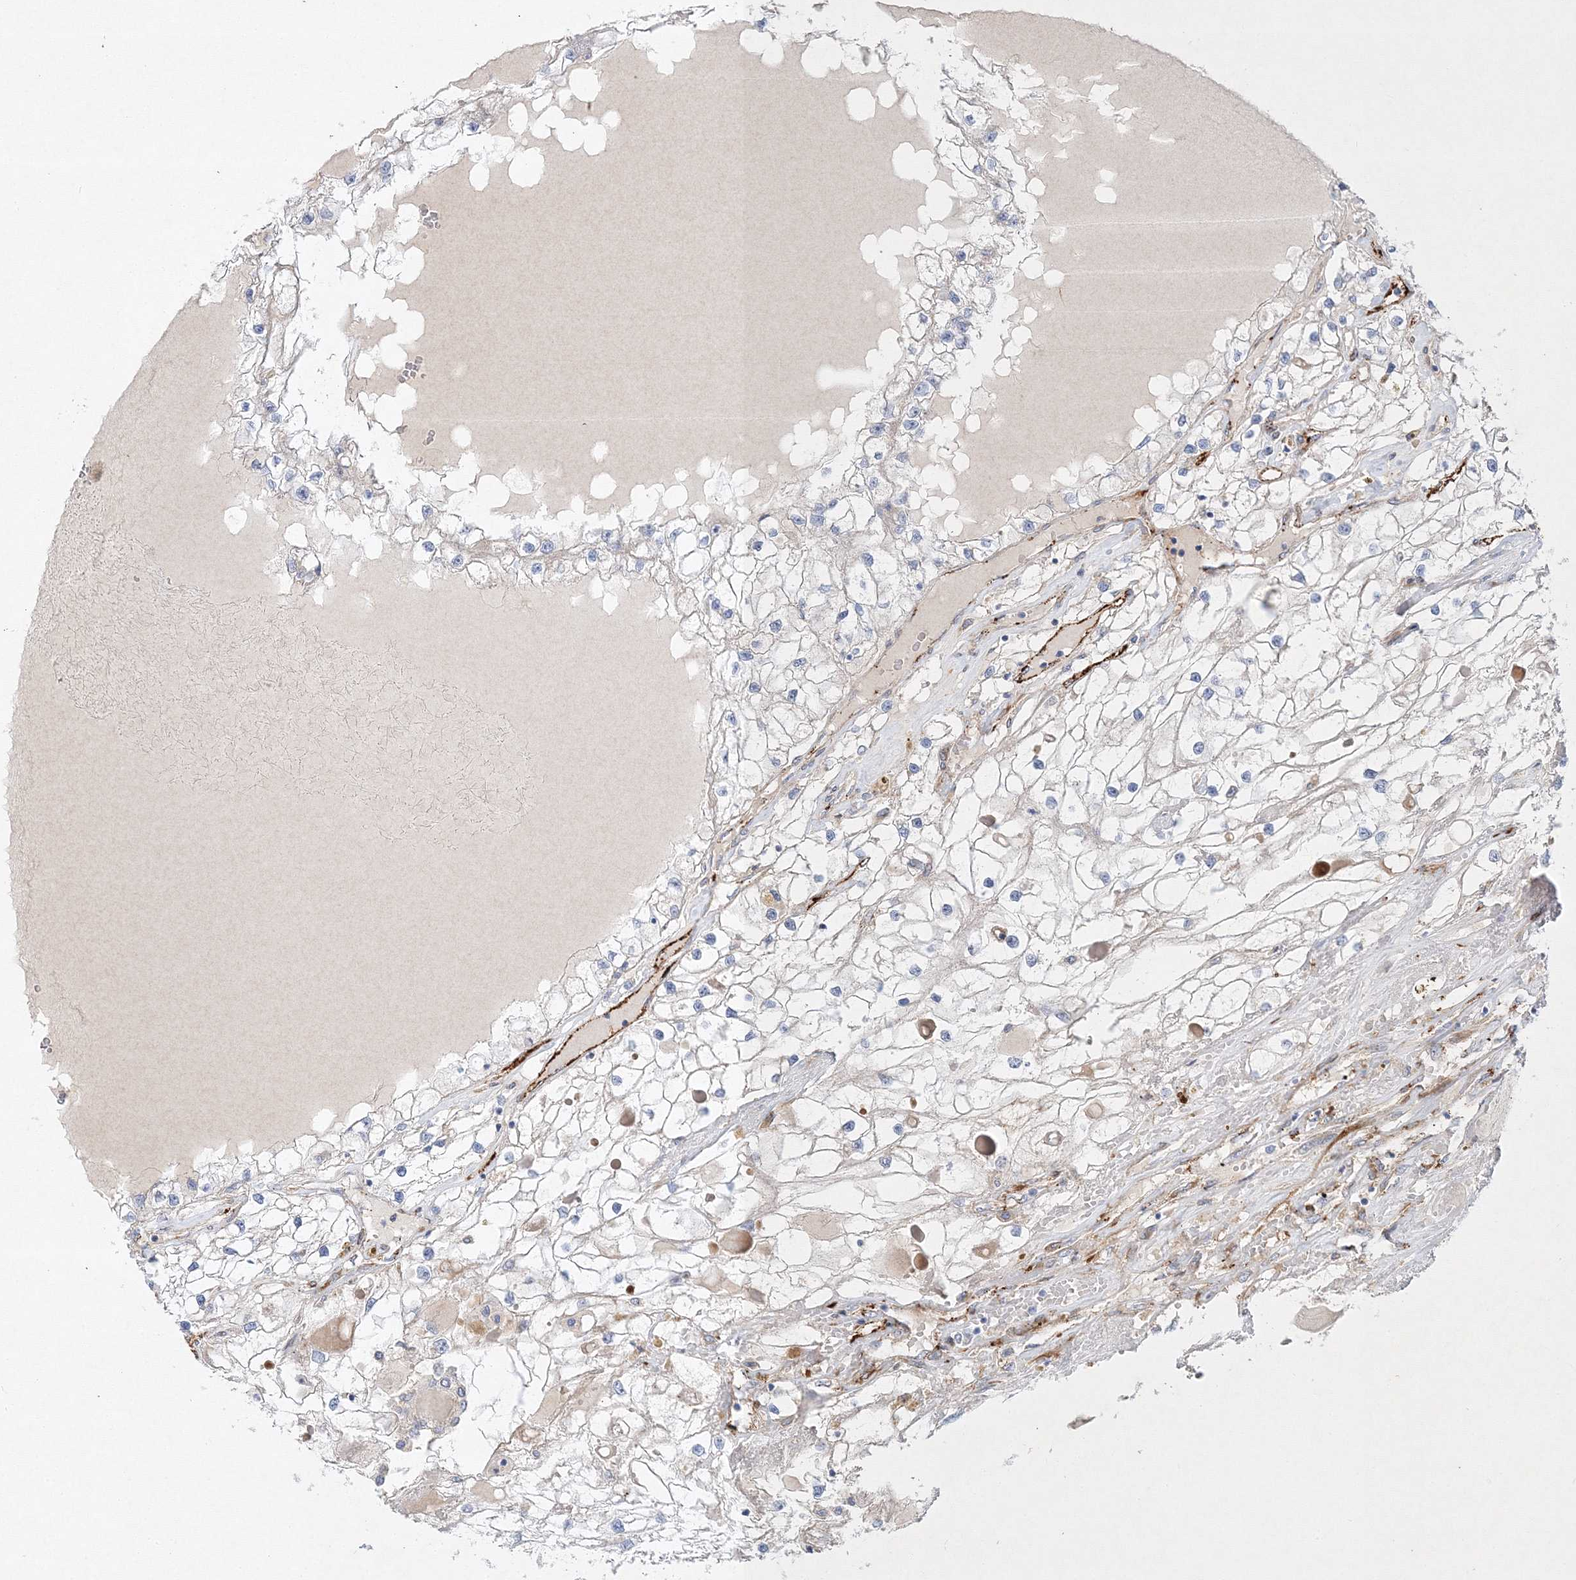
{"staining": {"intensity": "negative", "quantity": "none", "location": "none"}, "tissue": "renal cancer", "cell_type": "Tumor cells", "image_type": "cancer", "snomed": [{"axis": "morphology", "description": "Adenocarcinoma, NOS"}, {"axis": "topography", "description": "Kidney"}], "caption": "High magnification brightfield microscopy of renal cancer (adenocarcinoma) stained with DAB (3,3'-diaminobenzidine) (brown) and counterstained with hematoxylin (blue): tumor cells show no significant positivity. (Immunohistochemistry (ihc), brightfield microscopy, high magnification).", "gene": "ZFYVE16", "patient": {"sex": "male", "age": 68}}